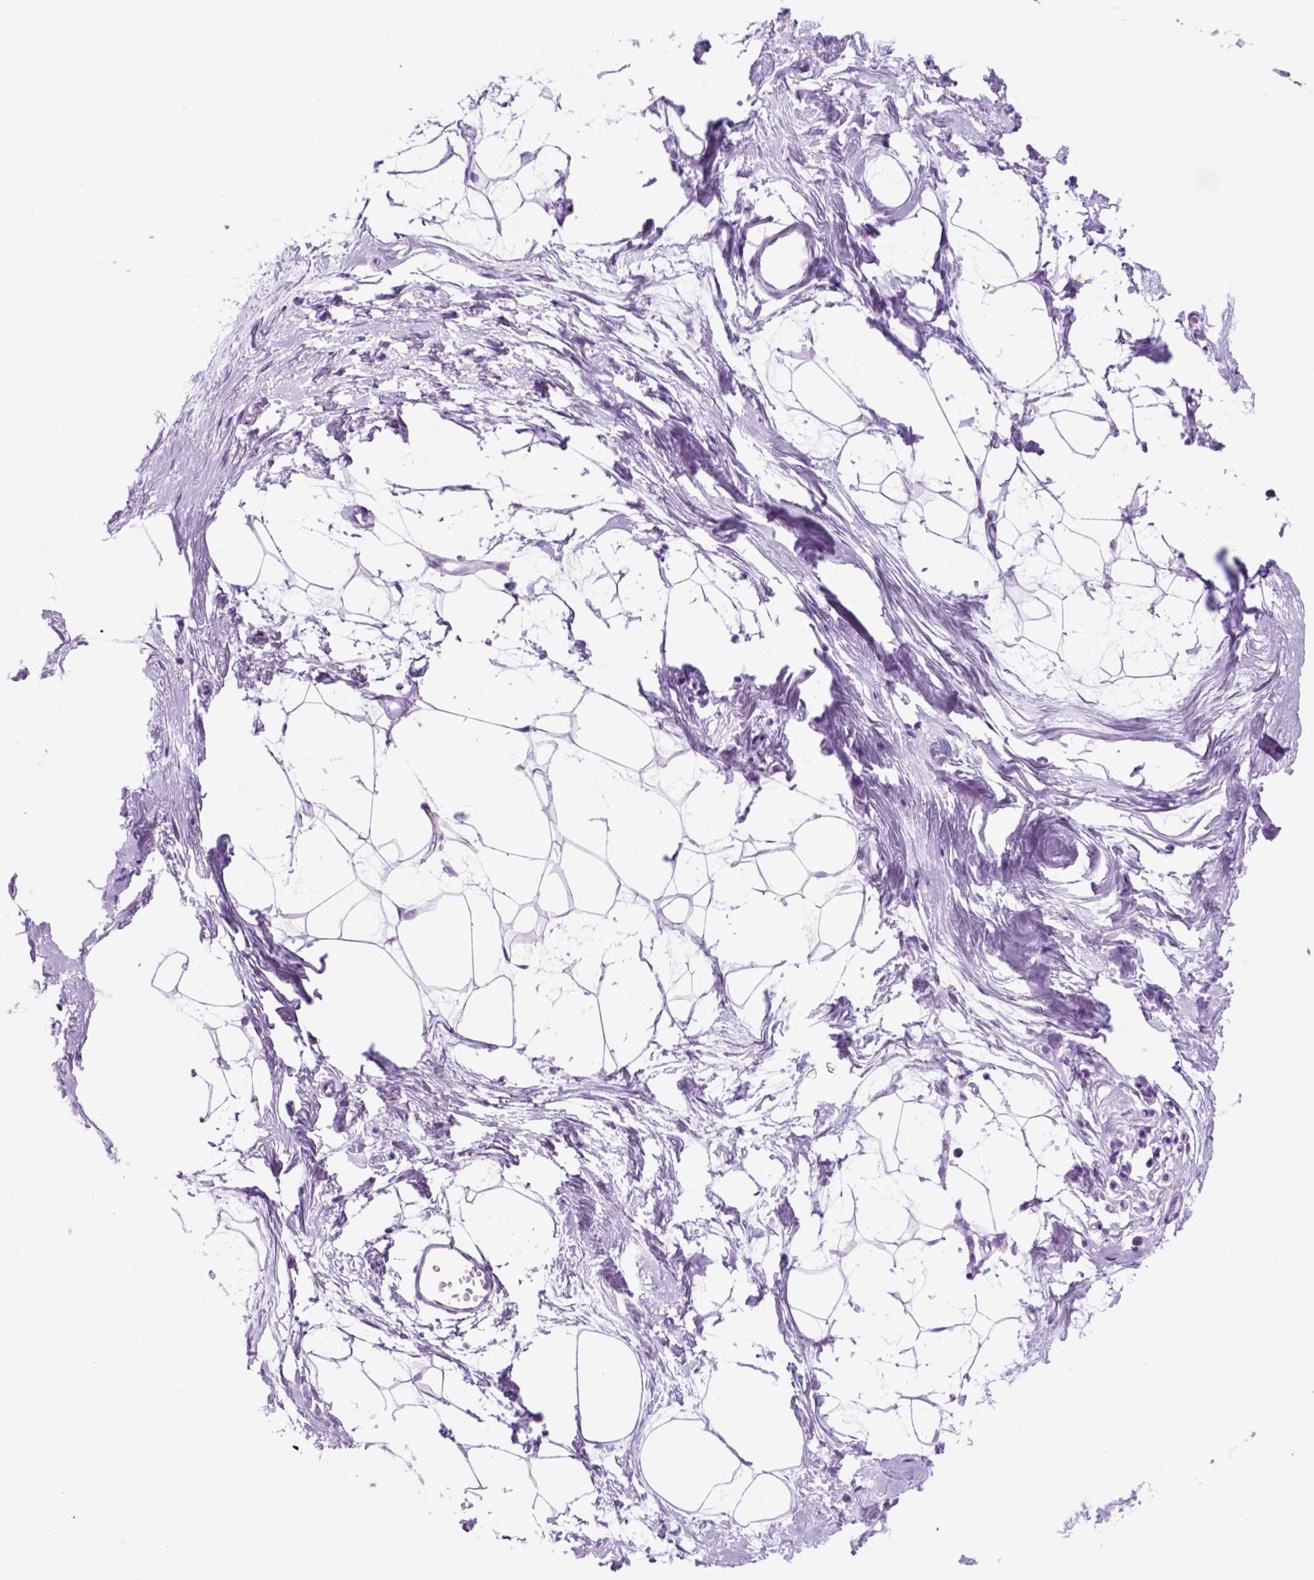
{"staining": {"intensity": "negative", "quantity": "none", "location": "none"}, "tissue": "breast", "cell_type": "Adipocytes", "image_type": "normal", "snomed": [{"axis": "morphology", "description": "Normal tissue, NOS"}, {"axis": "topography", "description": "Breast"}], "caption": "High power microscopy image of an immunohistochemistry micrograph of normal breast, revealing no significant expression in adipocytes.", "gene": "HHIPL2", "patient": {"sex": "female", "age": 45}}